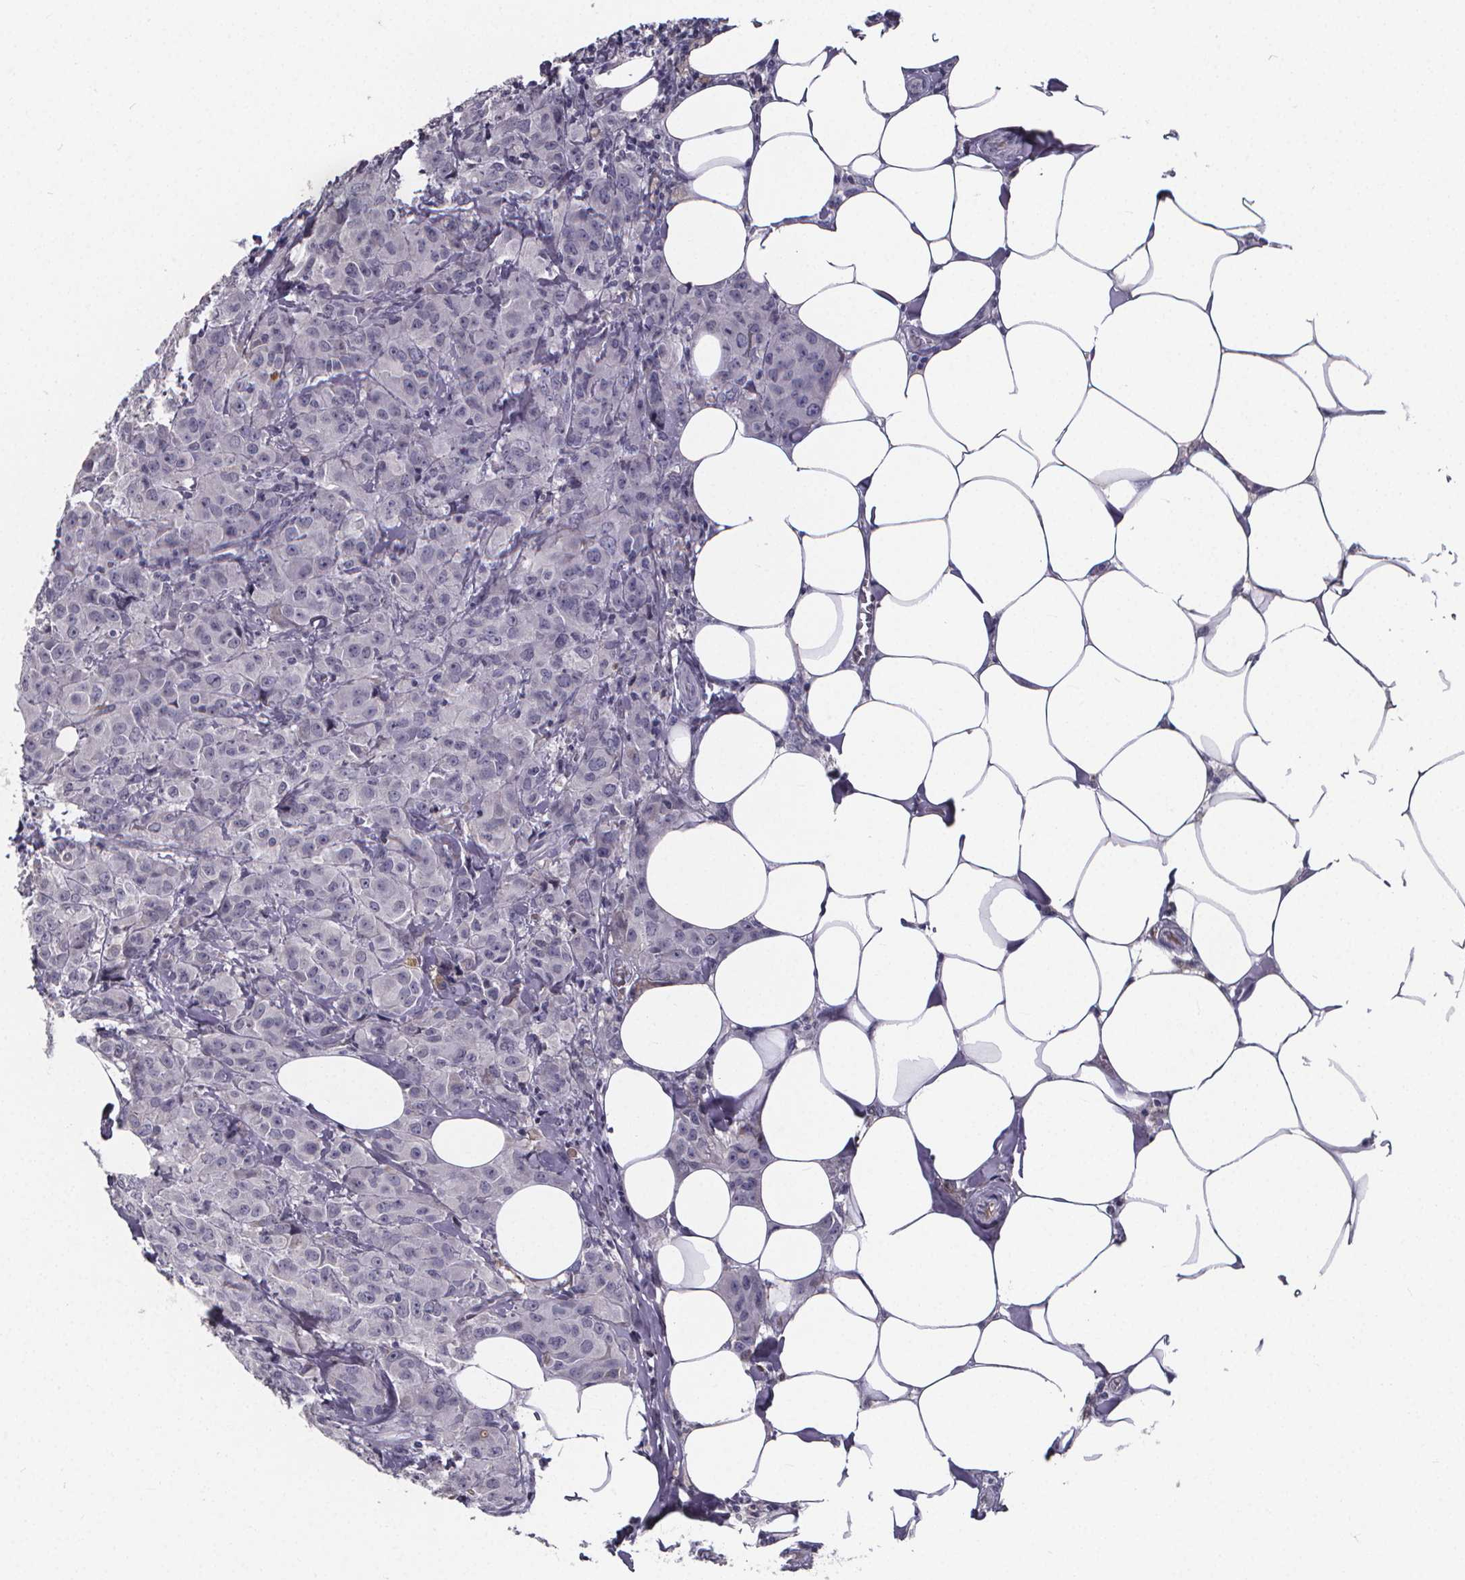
{"staining": {"intensity": "negative", "quantity": "none", "location": "none"}, "tissue": "breast cancer", "cell_type": "Tumor cells", "image_type": "cancer", "snomed": [{"axis": "morphology", "description": "Normal tissue, NOS"}, {"axis": "morphology", "description": "Duct carcinoma"}, {"axis": "topography", "description": "Breast"}], "caption": "High magnification brightfield microscopy of breast infiltrating ductal carcinoma stained with DAB (brown) and counterstained with hematoxylin (blue): tumor cells show no significant positivity.", "gene": "AGT", "patient": {"sex": "female", "age": 43}}